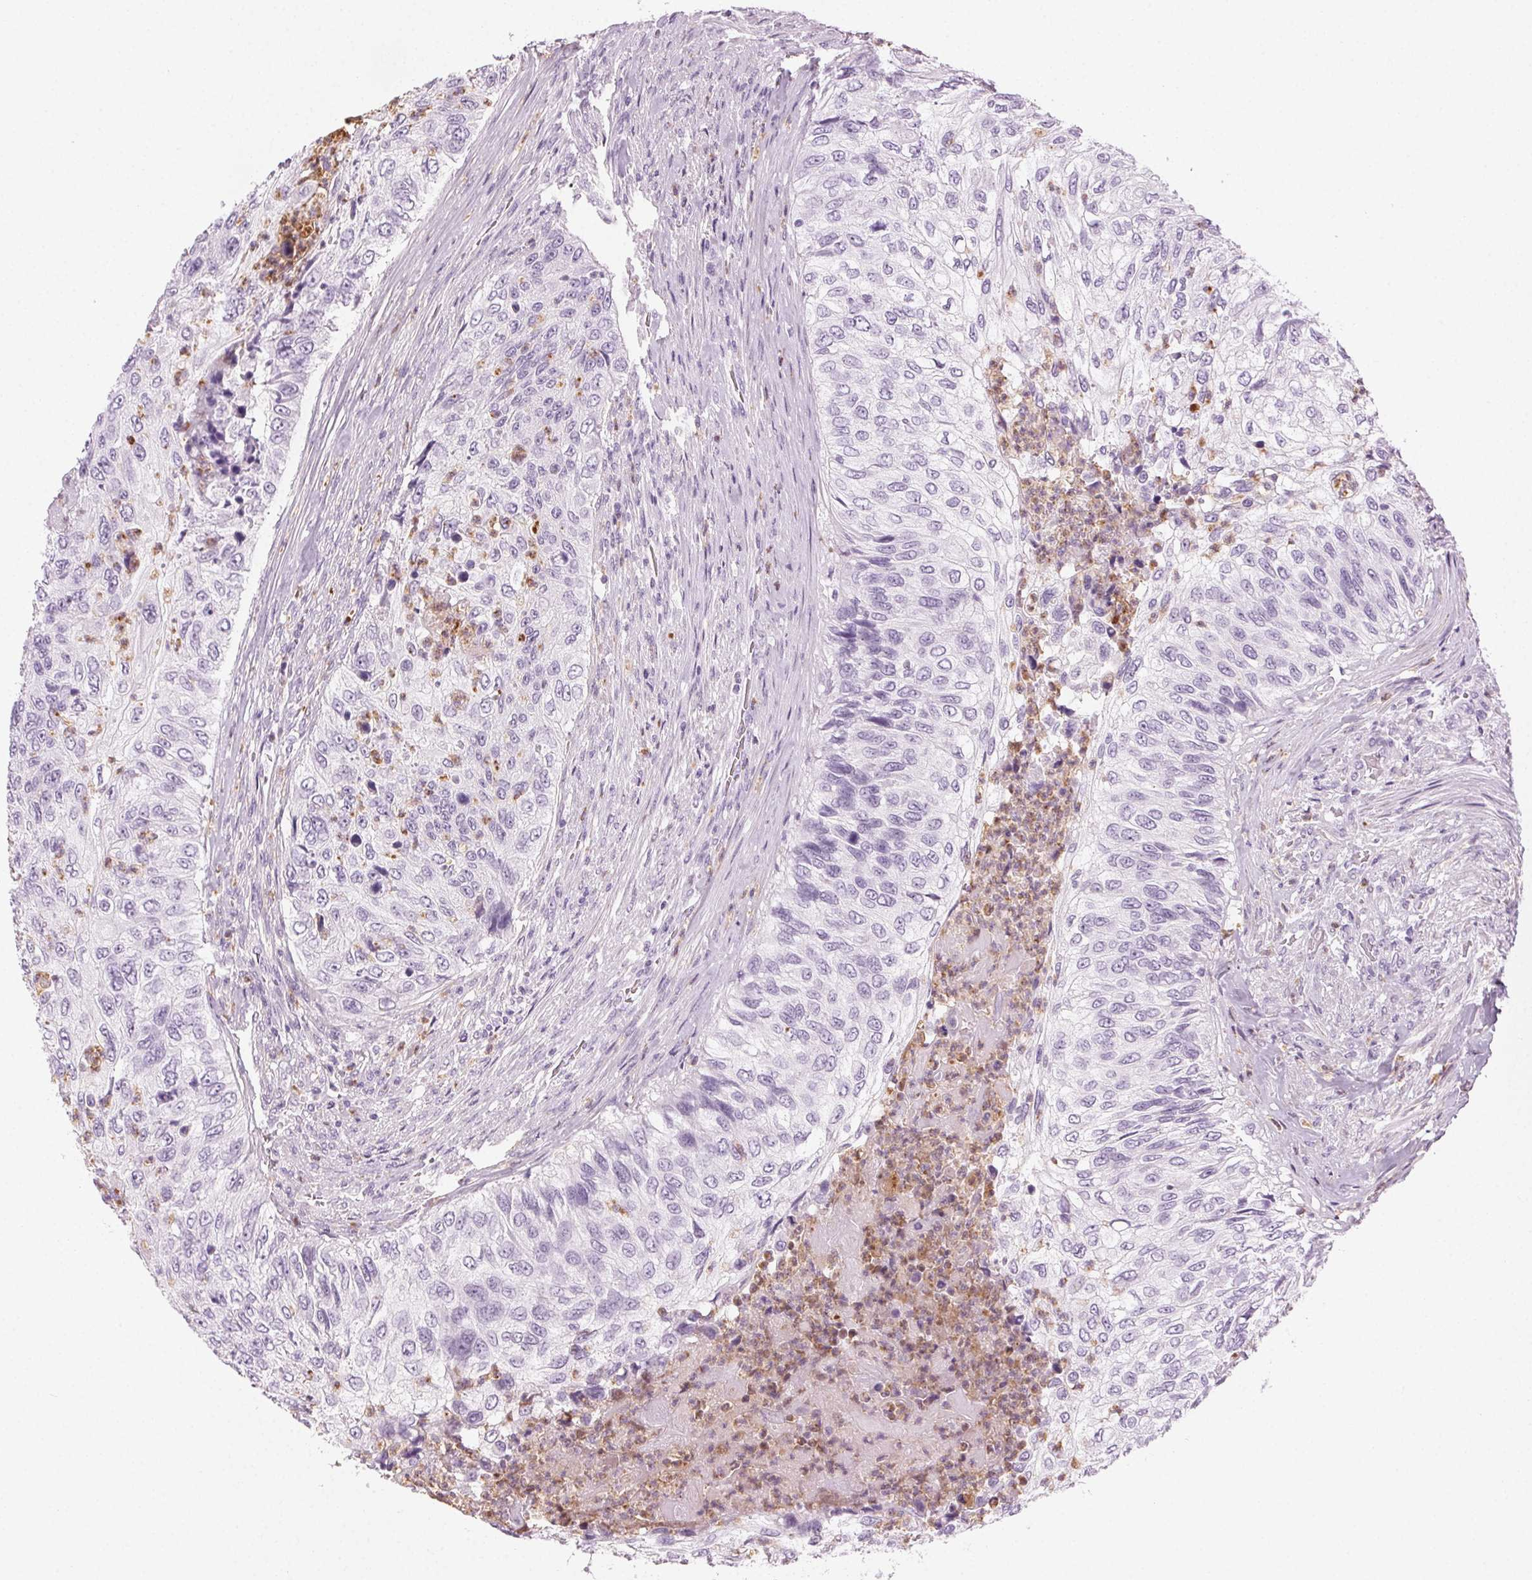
{"staining": {"intensity": "negative", "quantity": "none", "location": "none"}, "tissue": "urothelial cancer", "cell_type": "Tumor cells", "image_type": "cancer", "snomed": [{"axis": "morphology", "description": "Urothelial carcinoma, High grade"}, {"axis": "topography", "description": "Urinary bladder"}], "caption": "IHC photomicrograph of neoplastic tissue: human urothelial cancer stained with DAB shows no significant protein positivity in tumor cells. Brightfield microscopy of immunohistochemistry stained with DAB (3,3'-diaminobenzidine) (brown) and hematoxylin (blue), captured at high magnification.", "gene": "MPO", "patient": {"sex": "female", "age": 60}}